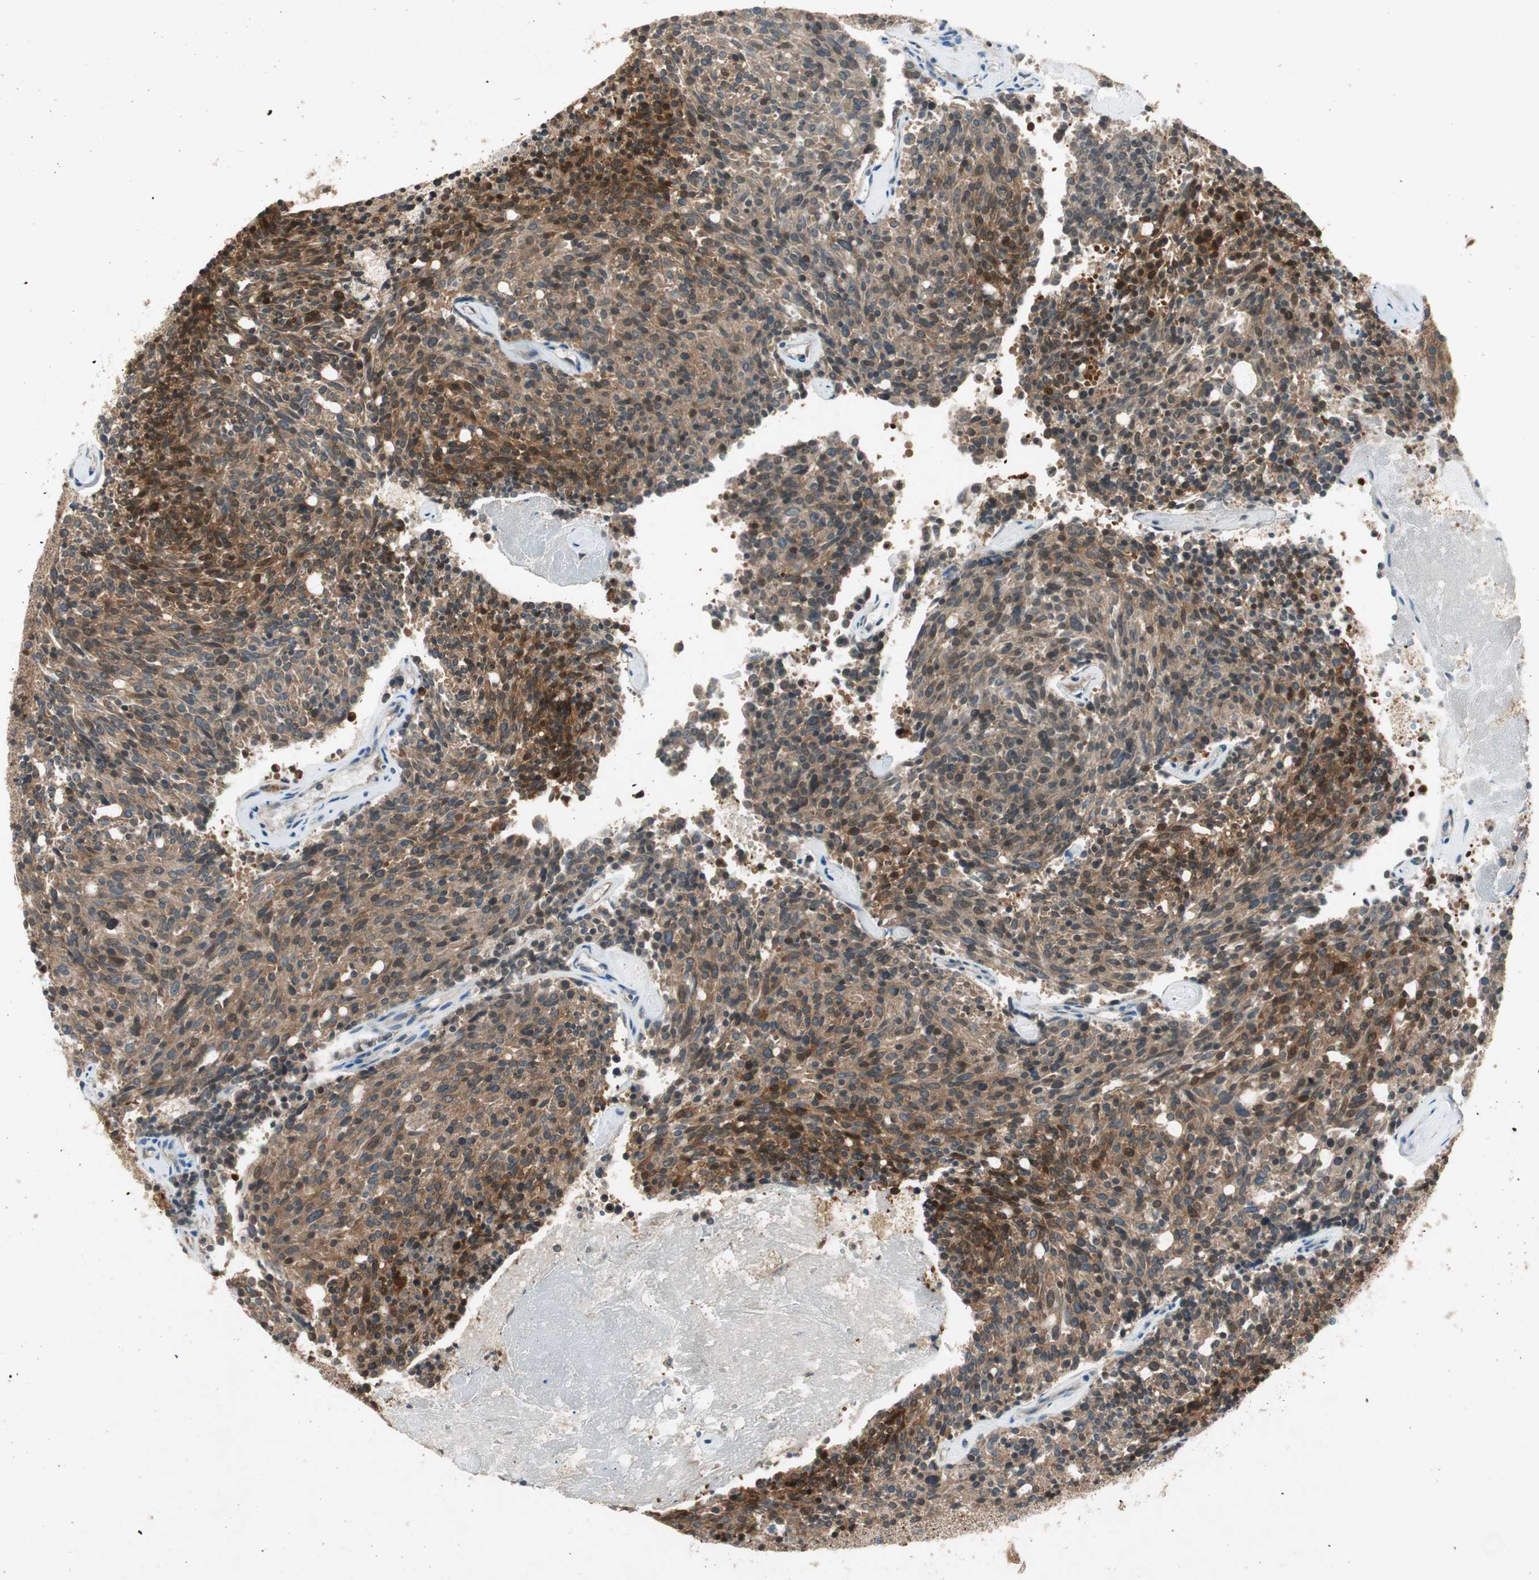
{"staining": {"intensity": "strong", "quantity": ">75%", "location": "cytoplasmic/membranous,nuclear"}, "tissue": "carcinoid", "cell_type": "Tumor cells", "image_type": "cancer", "snomed": [{"axis": "morphology", "description": "Carcinoid, malignant, NOS"}, {"axis": "topography", "description": "Pancreas"}], "caption": "Immunohistochemical staining of malignant carcinoid demonstrates strong cytoplasmic/membranous and nuclear protein staining in approximately >75% of tumor cells. The staining is performed using DAB (3,3'-diaminobenzidine) brown chromogen to label protein expression. The nuclei are counter-stained blue using hematoxylin.", "gene": "CHADL", "patient": {"sex": "female", "age": 54}}